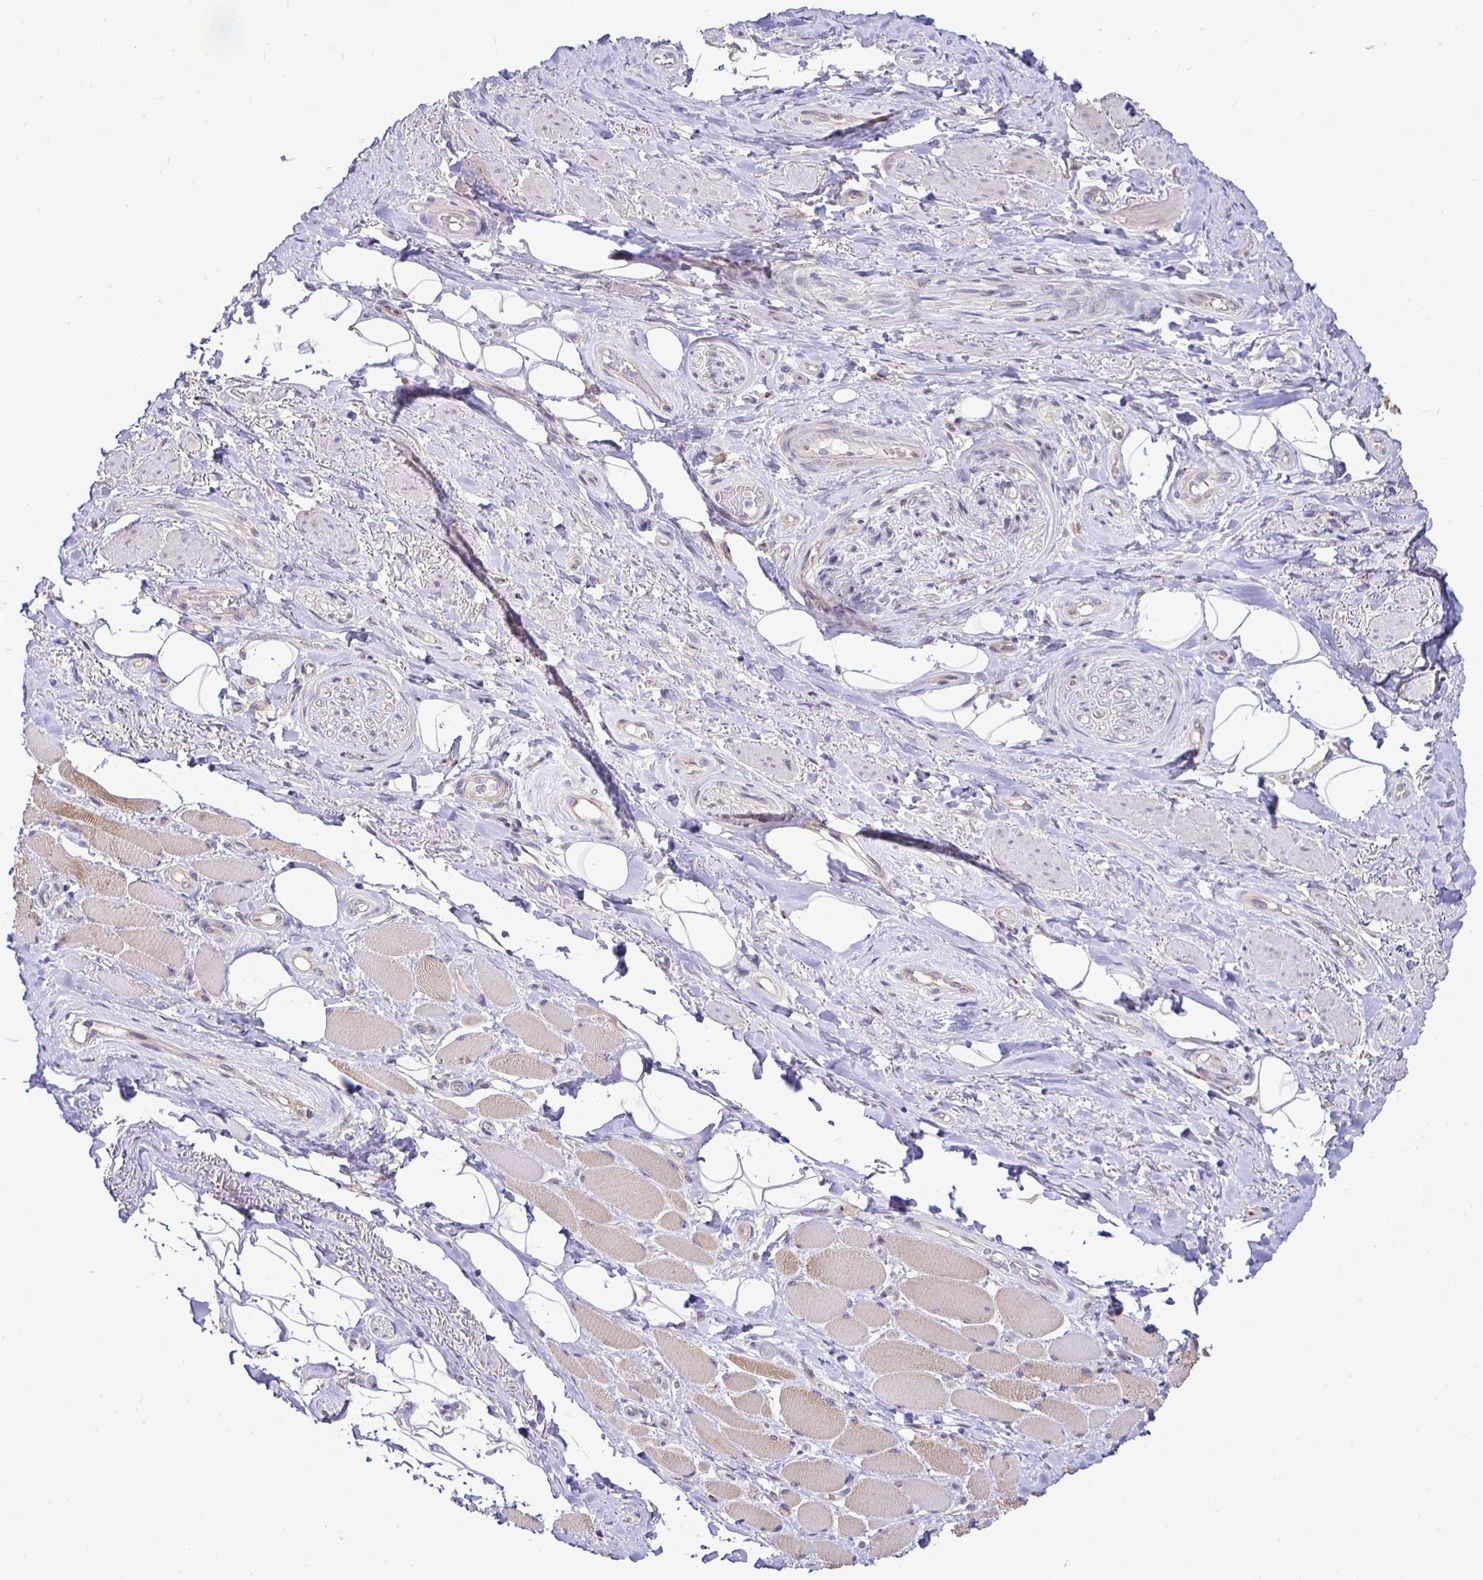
{"staining": {"intensity": "negative", "quantity": "none", "location": "none"}, "tissue": "adipose tissue", "cell_type": "Adipocytes", "image_type": "normal", "snomed": [{"axis": "morphology", "description": "Normal tissue, NOS"}, {"axis": "topography", "description": "Anal"}, {"axis": "topography", "description": "Peripheral nerve tissue"}], "caption": "Adipose tissue stained for a protein using immunohistochemistry (IHC) demonstrates no staining adipocytes.", "gene": "SLC9A1", "patient": {"sex": "male", "age": 53}}